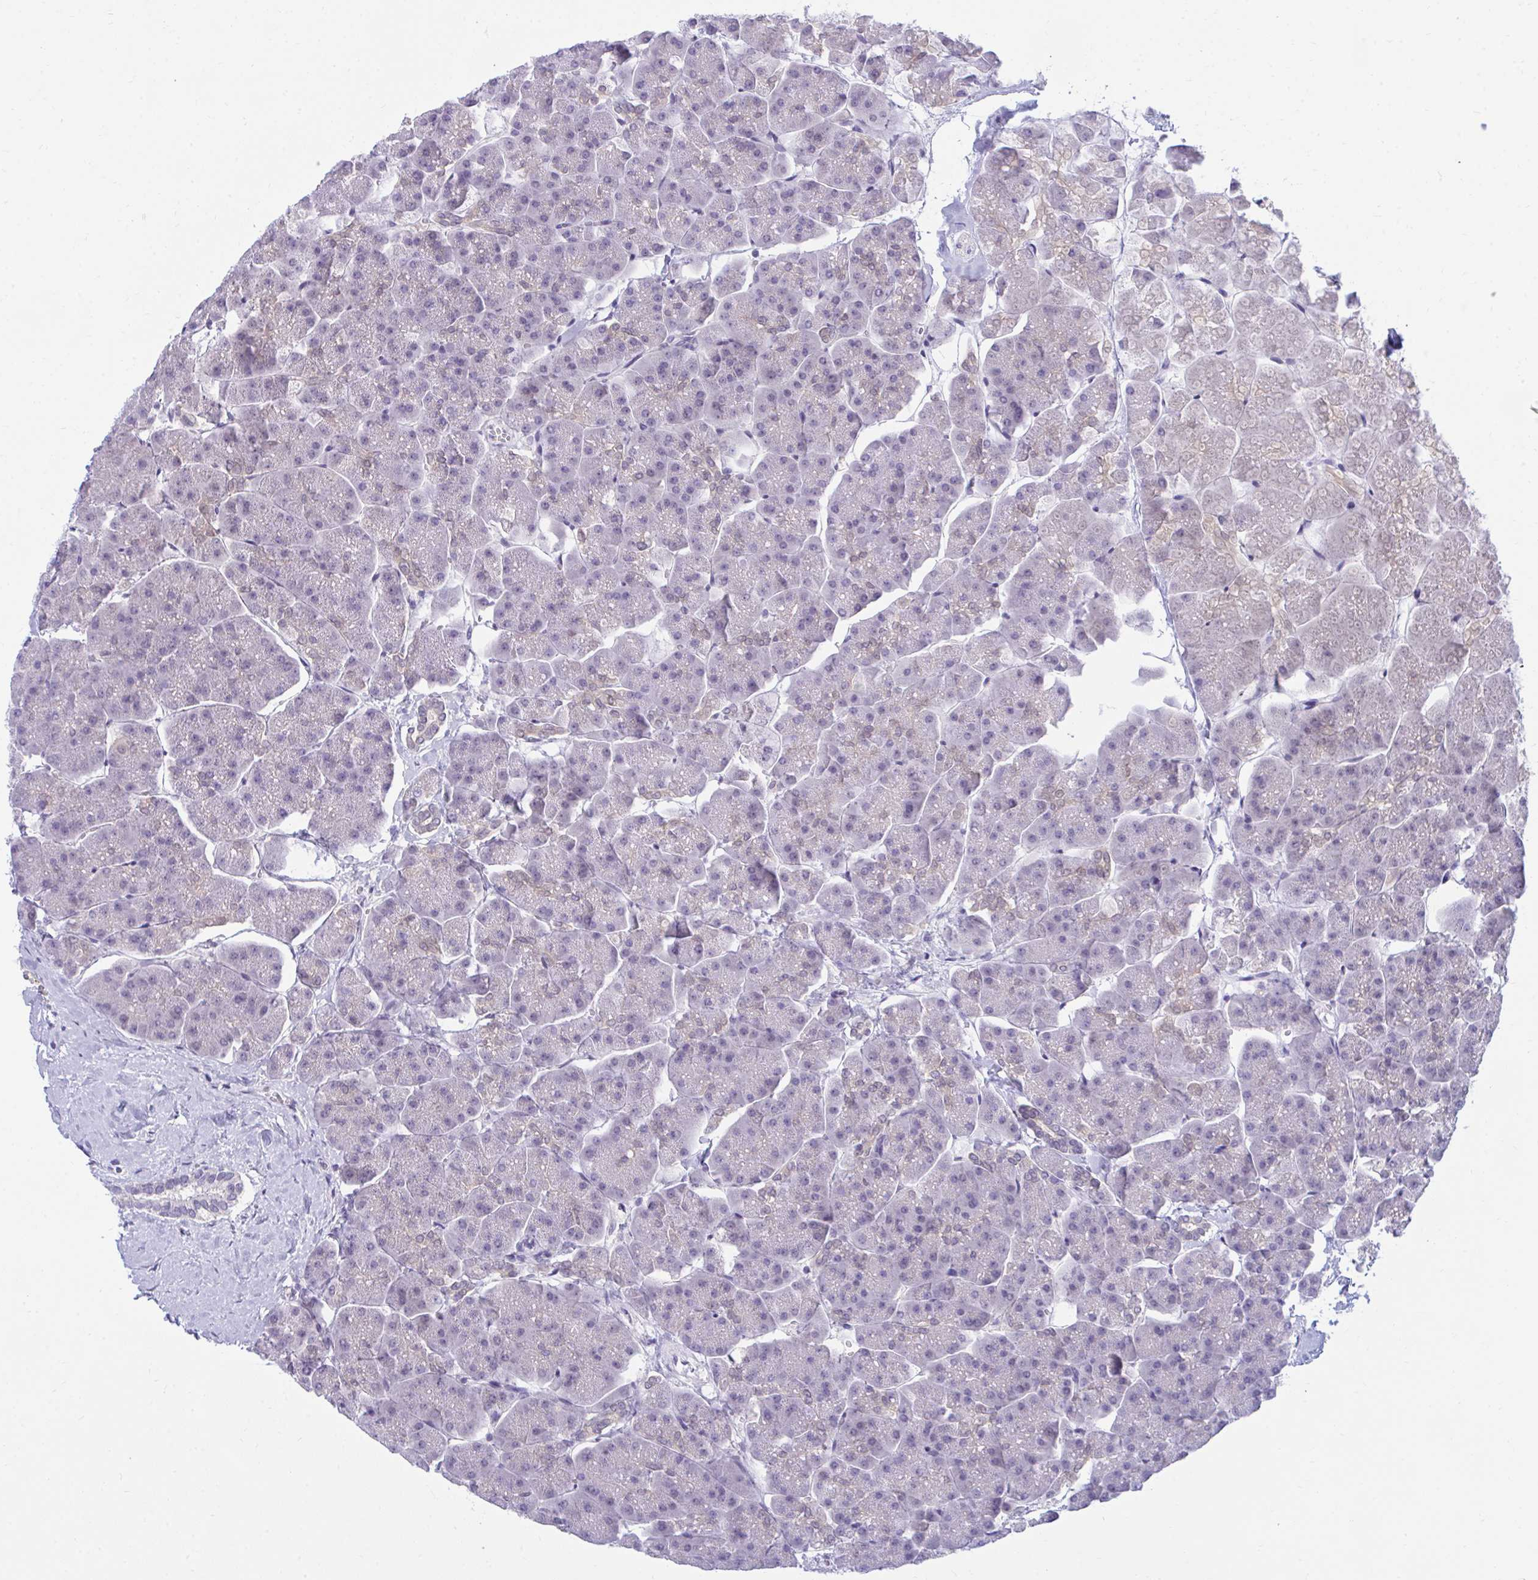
{"staining": {"intensity": "negative", "quantity": "none", "location": "none"}, "tissue": "pancreas", "cell_type": "Exocrine glandular cells", "image_type": "normal", "snomed": [{"axis": "morphology", "description": "Normal tissue, NOS"}, {"axis": "topography", "description": "Pancreas"}, {"axis": "topography", "description": "Peripheral nerve tissue"}], "caption": "IHC micrograph of normal pancreas stained for a protein (brown), which reveals no positivity in exocrine glandular cells. (Brightfield microscopy of DAB (3,3'-diaminobenzidine) IHC at high magnification).", "gene": "CSE1L", "patient": {"sex": "male", "age": 54}}